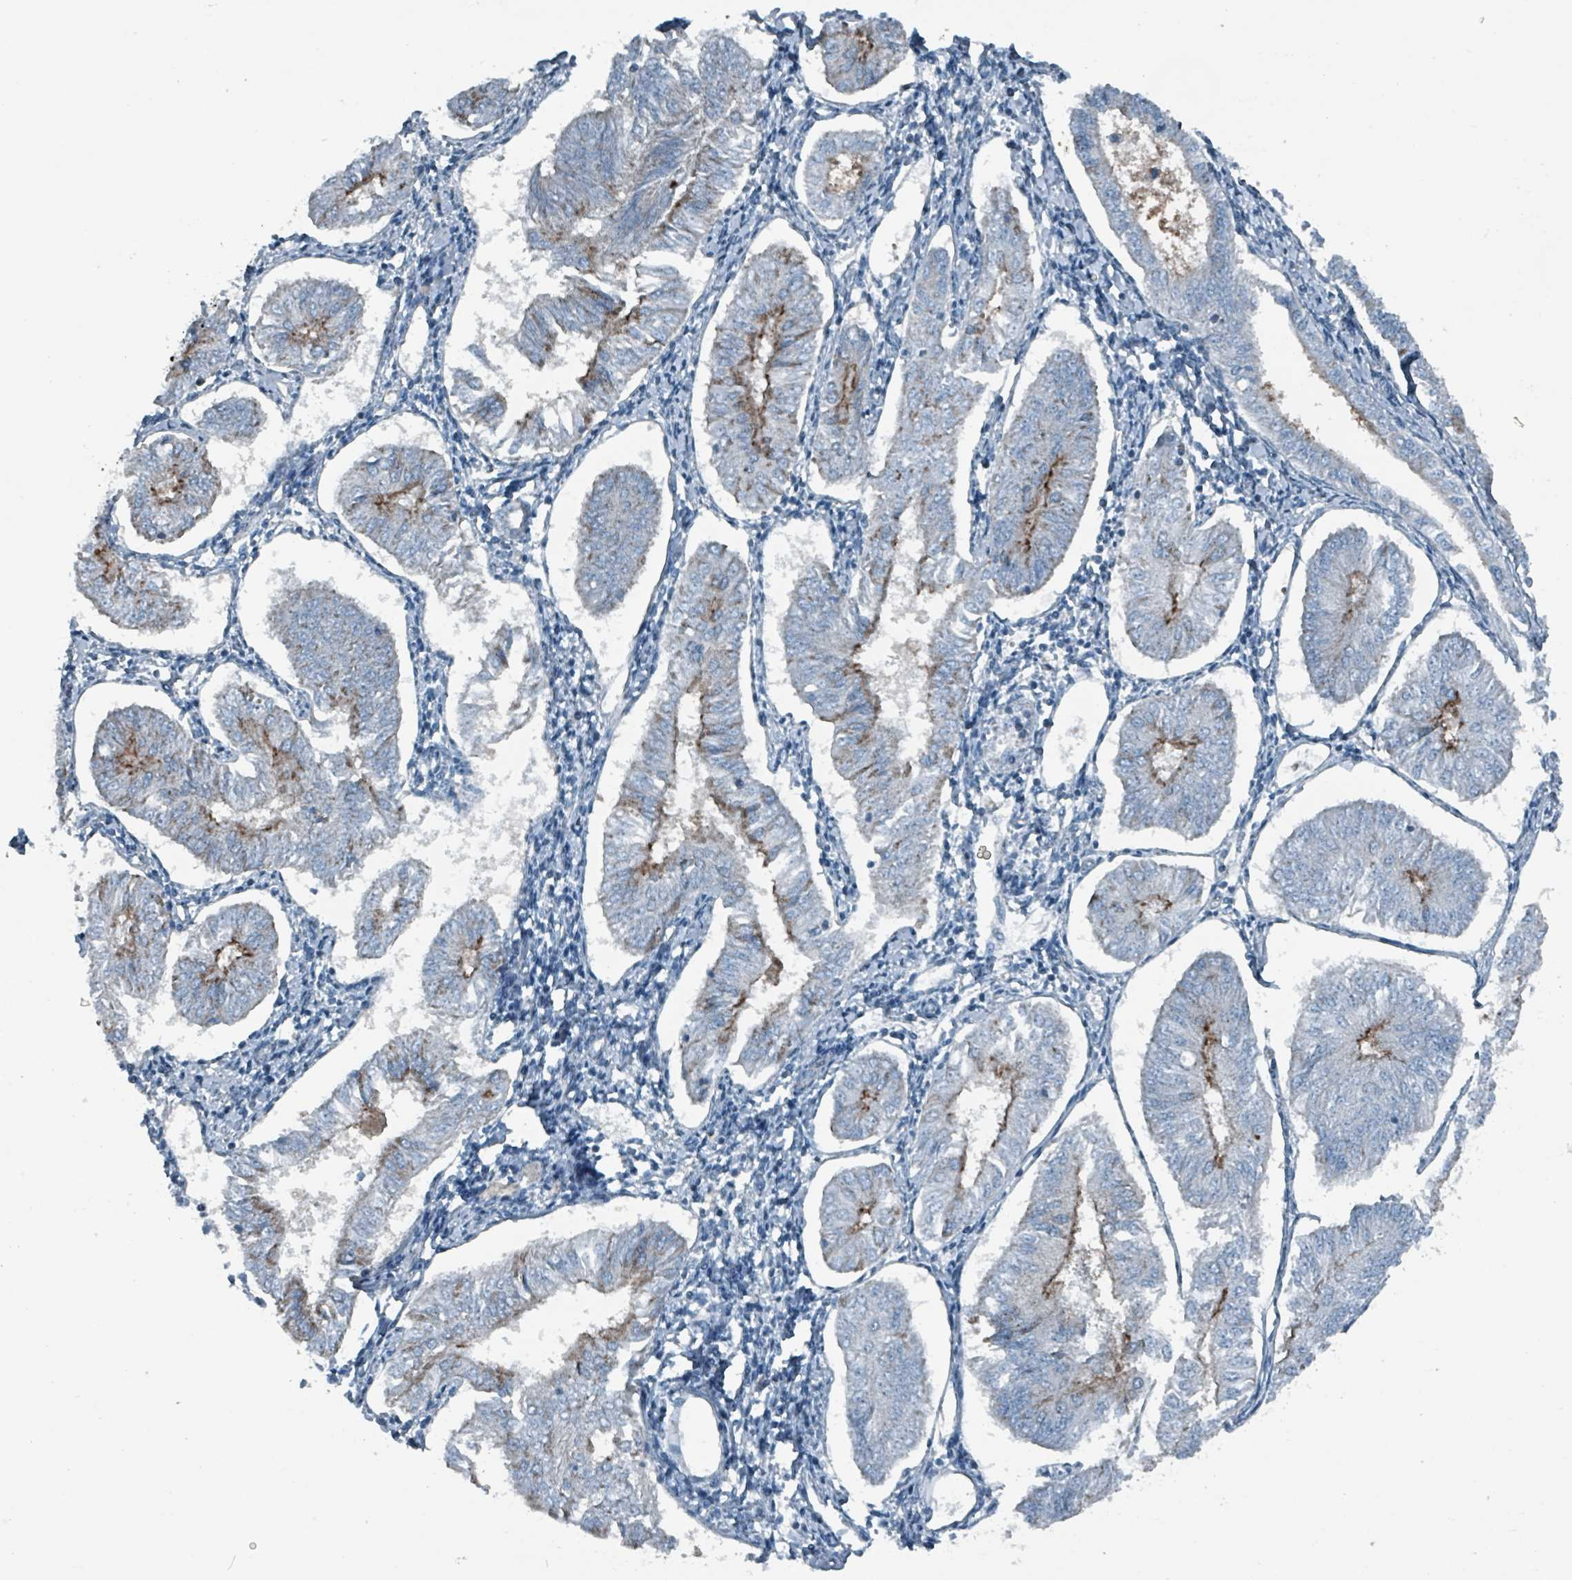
{"staining": {"intensity": "moderate", "quantity": "<25%", "location": "cytoplasmic/membranous"}, "tissue": "endometrial cancer", "cell_type": "Tumor cells", "image_type": "cancer", "snomed": [{"axis": "morphology", "description": "Adenocarcinoma, NOS"}, {"axis": "topography", "description": "Endometrium"}], "caption": "DAB (3,3'-diaminobenzidine) immunohistochemical staining of endometrial cancer displays moderate cytoplasmic/membranous protein positivity in about <25% of tumor cells.", "gene": "ABHD18", "patient": {"sex": "female", "age": 58}}